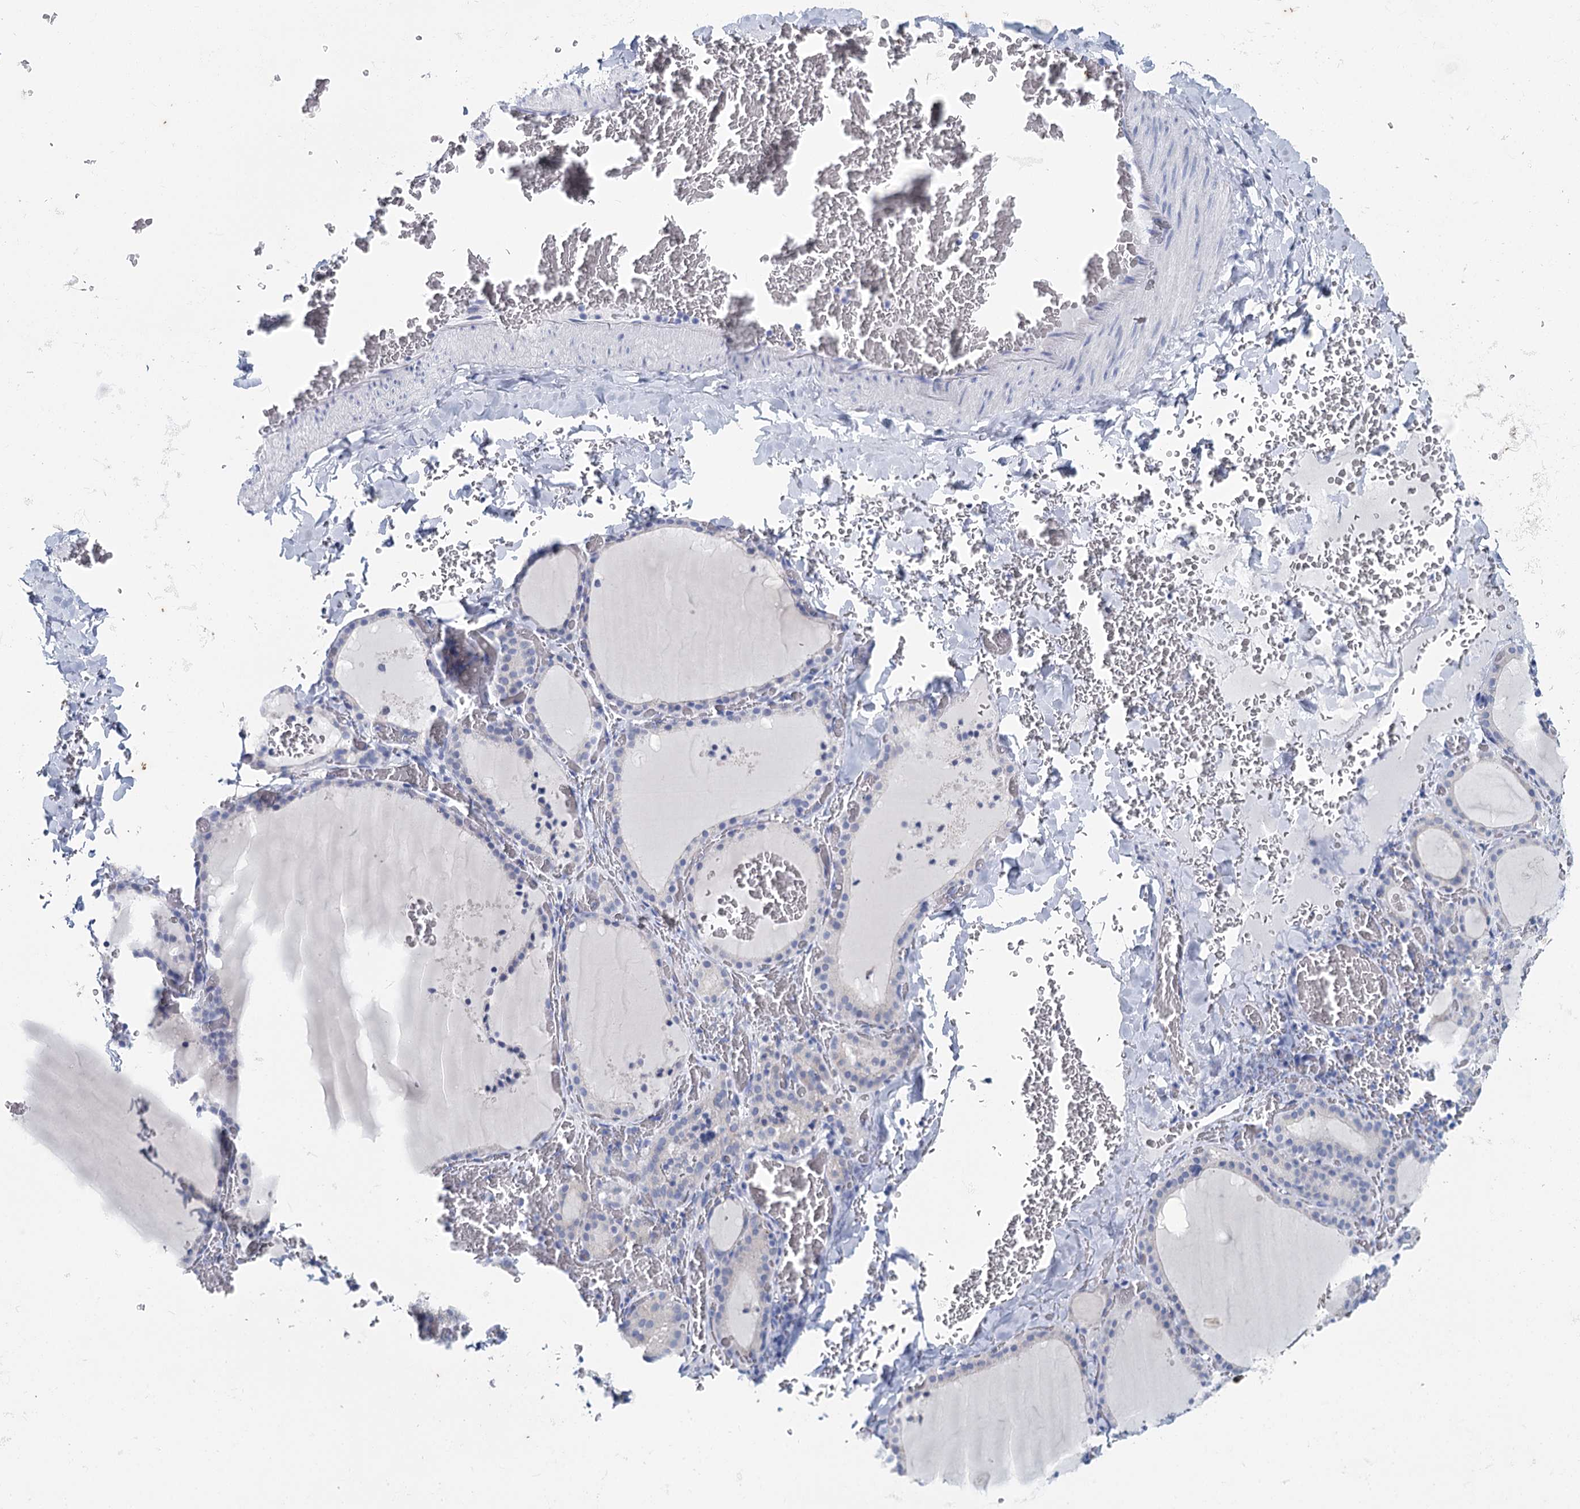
{"staining": {"intensity": "negative", "quantity": "none", "location": "none"}, "tissue": "thyroid gland", "cell_type": "Glandular cells", "image_type": "normal", "snomed": [{"axis": "morphology", "description": "Normal tissue, NOS"}, {"axis": "topography", "description": "Thyroid gland"}], "caption": "This is an IHC image of unremarkable human thyroid gland. There is no staining in glandular cells.", "gene": "METTL7B", "patient": {"sex": "female", "age": 39}}